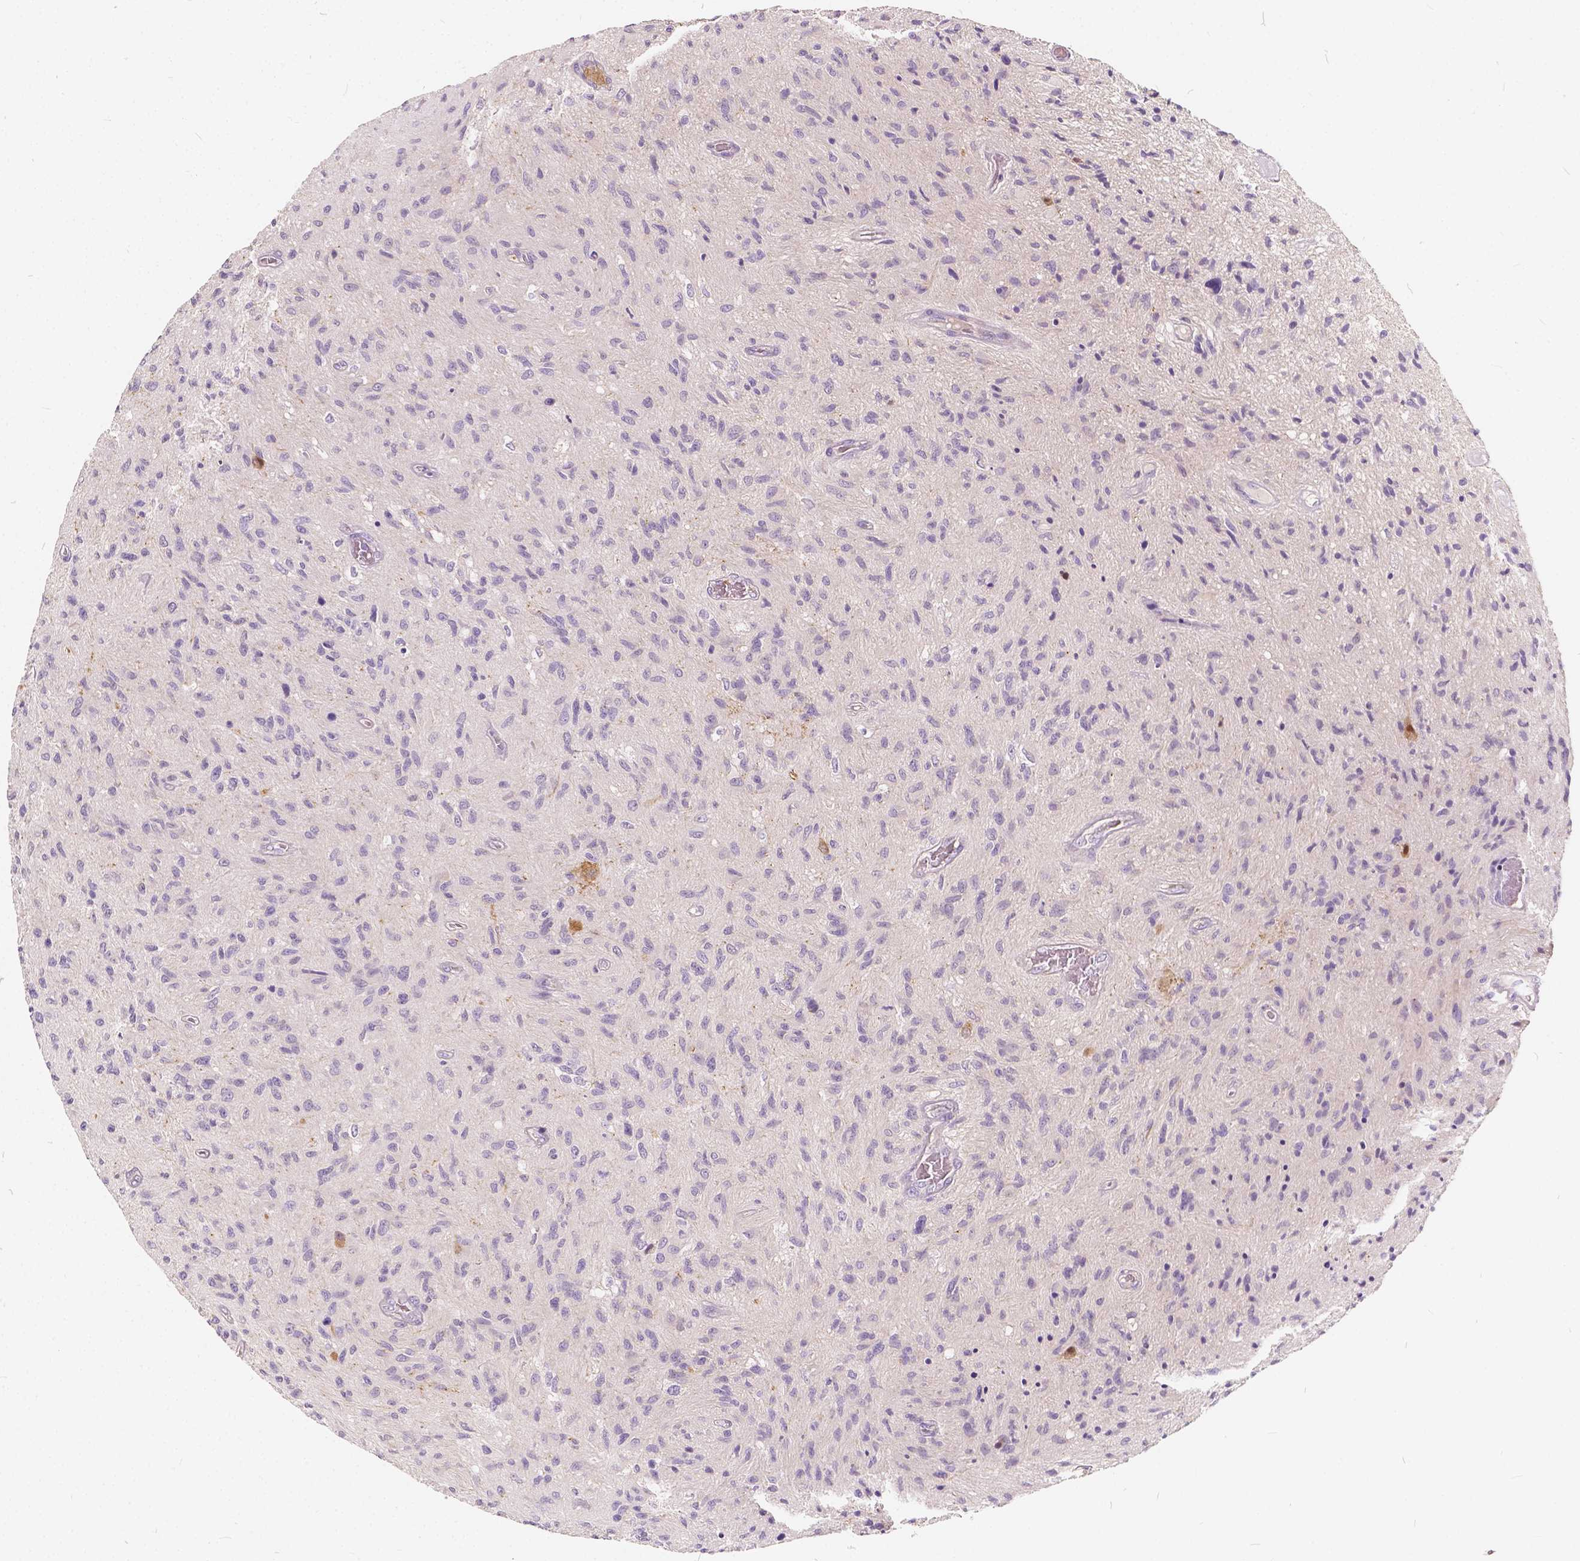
{"staining": {"intensity": "negative", "quantity": "none", "location": "none"}, "tissue": "glioma", "cell_type": "Tumor cells", "image_type": "cancer", "snomed": [{"axis": "morphology", "description": "Glioma, malignant, High grade"}, {"axis": "topography", "description": "Brain"}], "caption": "The micrograph exhibits no staining of tumor cells in glioma.", "gene": "KIAA0513", "patient": {"sex": "male", "age": 54}}